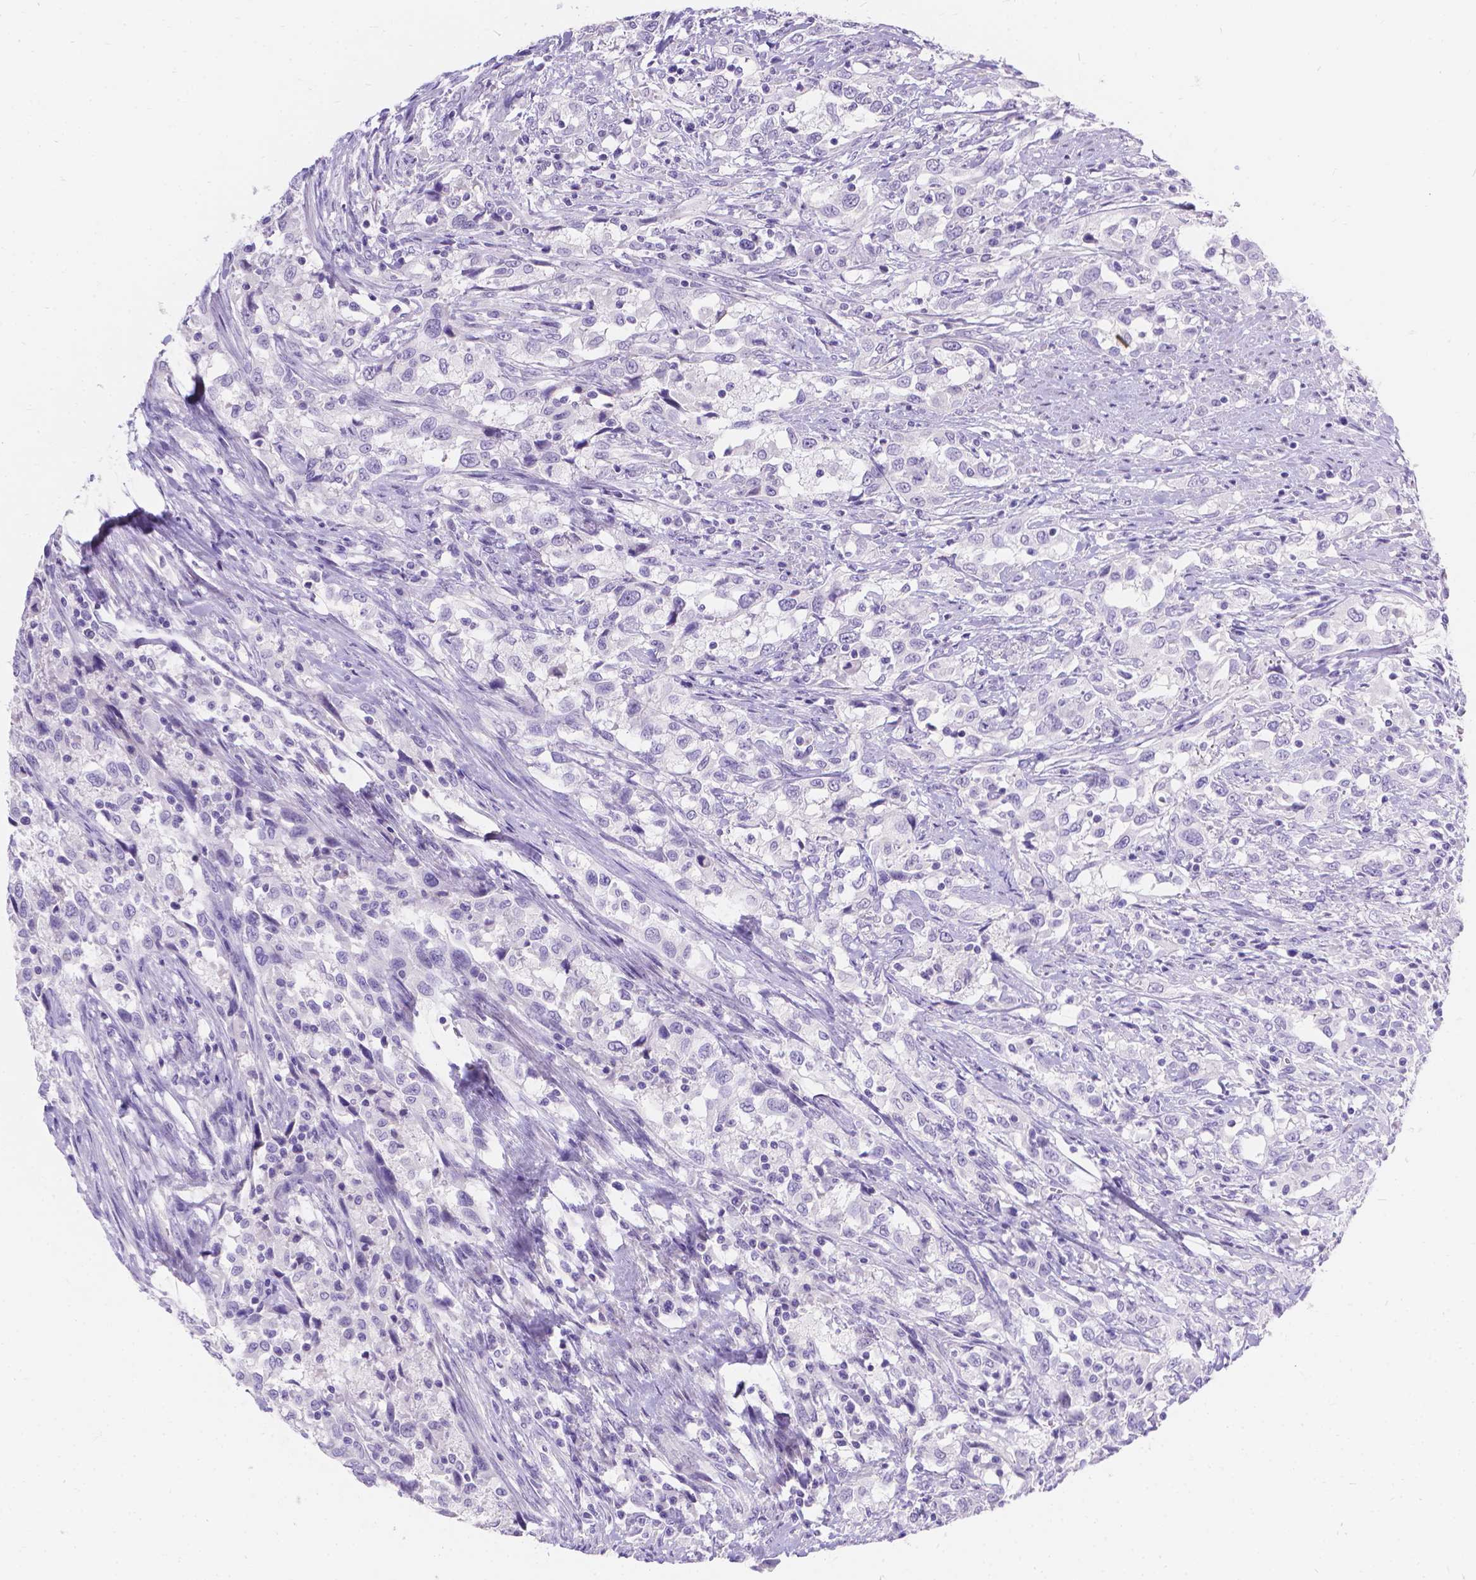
{"staining": {"intensity": "negative", "quantity": "none", "location": "none"}, "tissue": "urothelial cancer", "cell_type": "Tumor cells", "image_type": "cancer", "snomed": [{"axis": "morphology", "description": "Urothelial carcinoma, NOS"}, {"axis": "morphology", "description": "Urothelial carcinoma, High grade"}, {"axis": "topography", "description": "Urinary bladder"}], "caption": "IHC photomicrograph of neoplastic tissue: urothelial carcinoma (high-grade) stained with DAB (3,3'-diaminobenzidine) shows no significant protein positivity in tumor cells. Nuclei are stained in blue.", "gene": "GNRHR", "patient": {"sex": "female", "age": 64}}